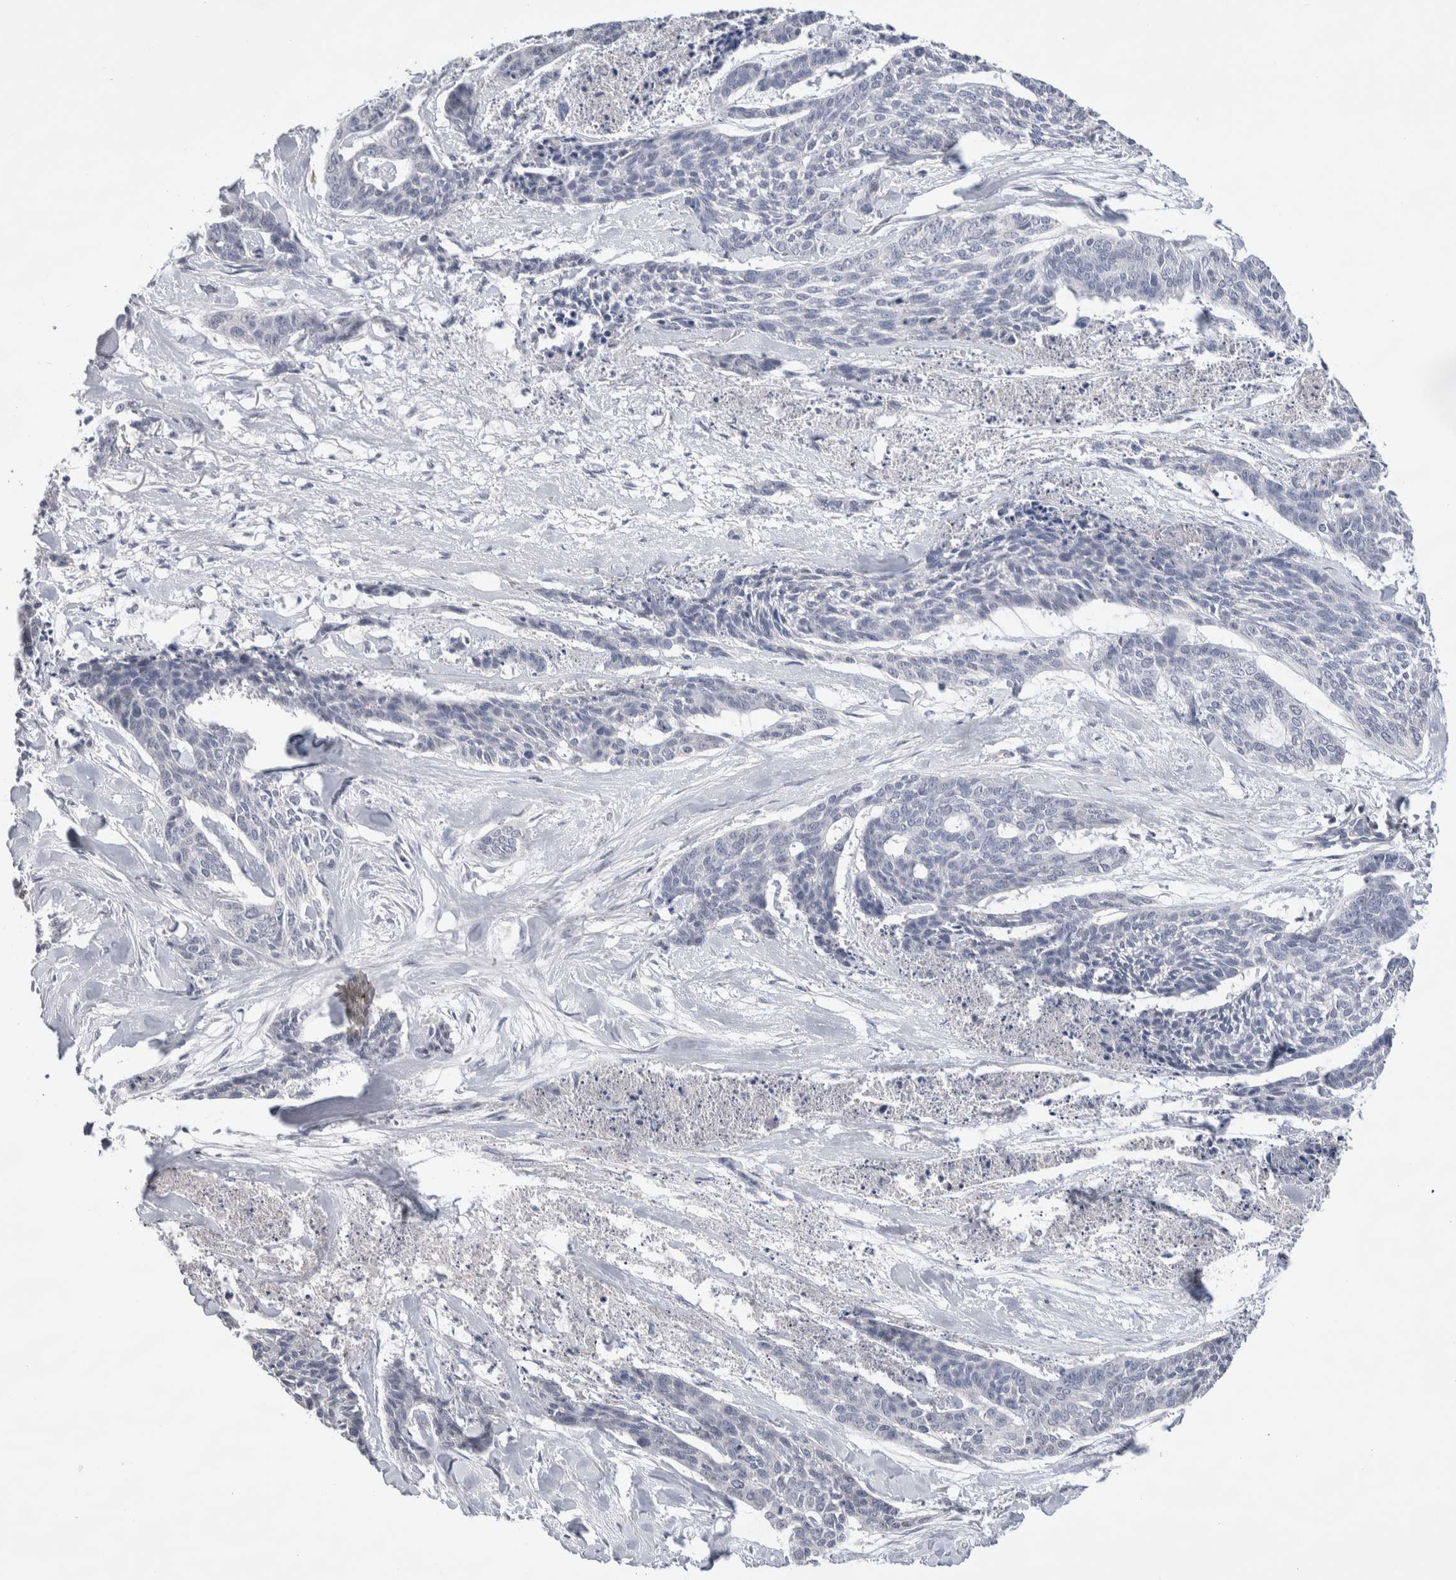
{"staining": {"intensity": "negative", "quantity": "none", "location": "none"}, "tissue": "skin cancer", "cell_type": "Tumor cells", "image_type": "cancer", "snomed": [{"axis": "morphology", "description": "Basal cell carcinoma"}, {"axis": "topography", "description": "Skin"}], "caption": "Immunohistochemistry (IHC) histopathology image of neoplastic tissue: human skin cancer (basal cell carcinoma) stained with DAB demonstrates no significant protein positivity in tumor cells.", "gene": "ZBTB49", "patient": {"sex": "female", "age": 64}}